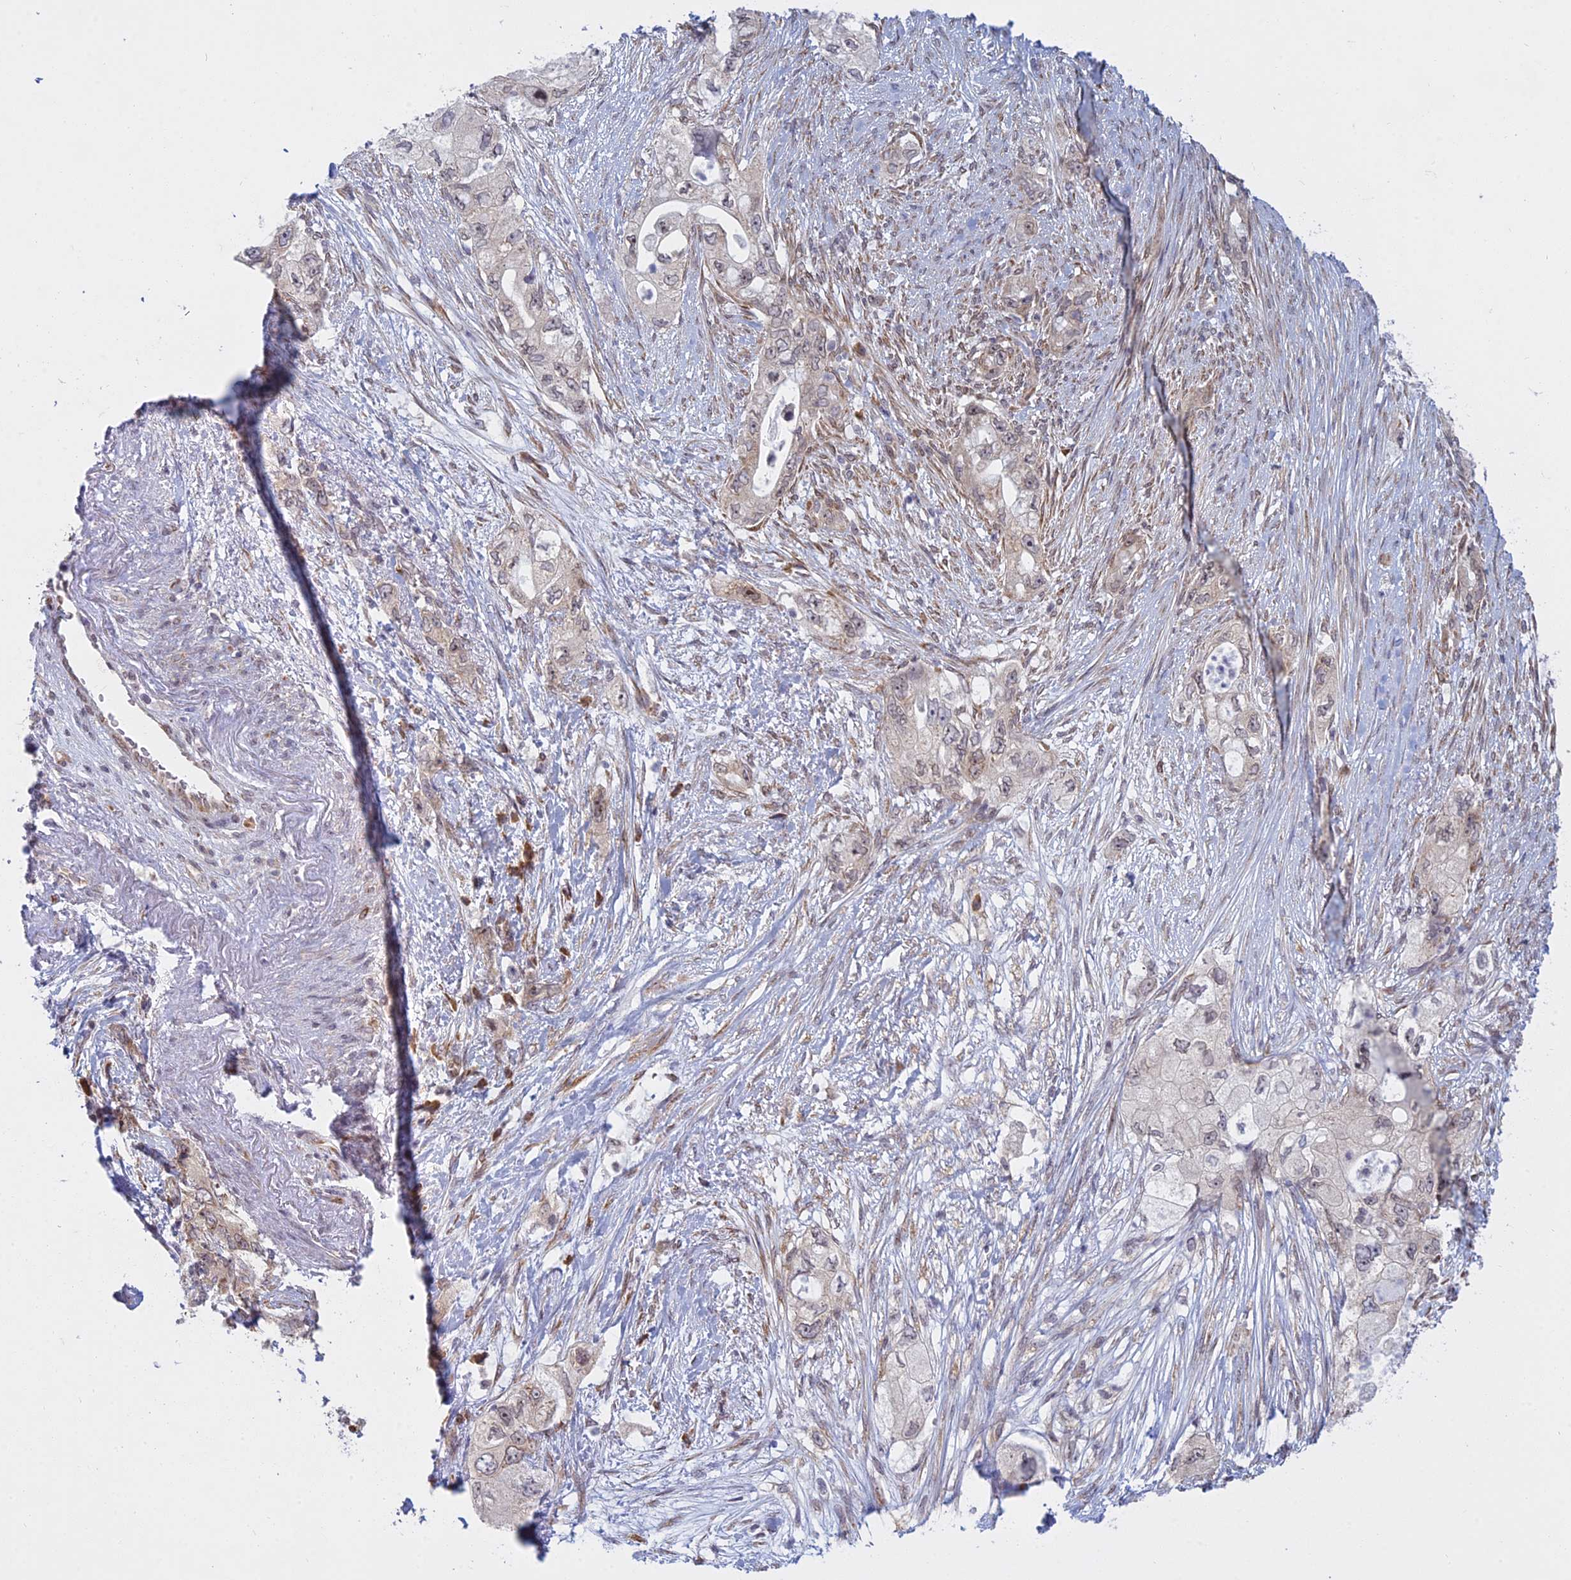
{"staining": {"intensity": "weak", "quantity": "25%-75%", "location": "cytoplasmic/membranous,nuclear"}, "tissue": "pancreatic cancer", "cell_type": "Tumor cells", "image_type": "cancer", "snomed": [{"axis": "morphology", "description": "Adenocarcinoma, NOS"}, {"axis": "topography", "description": "Pancreas"}], "caption": "Protein expression analysis of human adenocarcinoma (pancreatic) reveals weak cytoplasmic/membranous and nuclear positivity in about 25%-75% of tumor cells.", "gene": "RPS19BP1", "patient": {"sex": "female", "age": 73}}